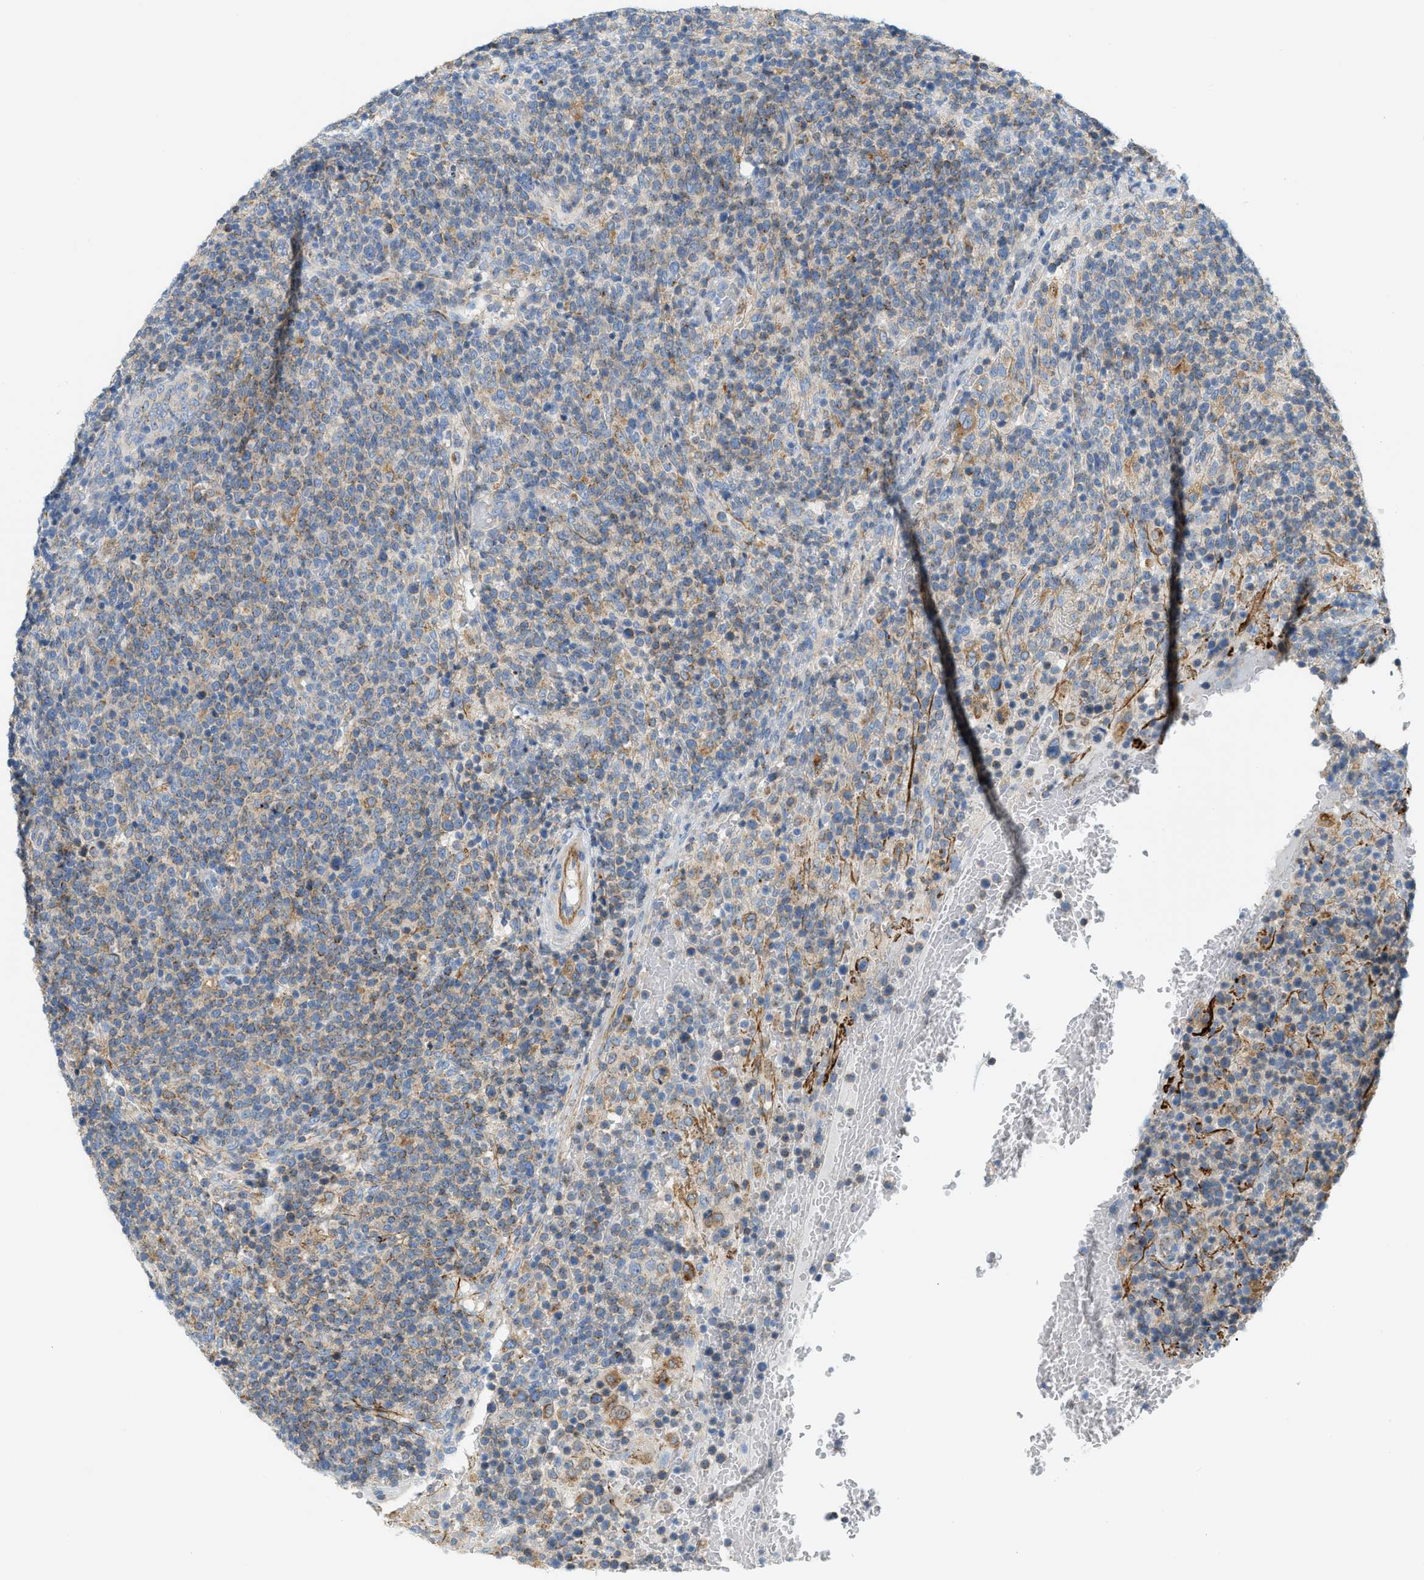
{"staining": {"intensity": "weak", "quantity": ">75%", "location": "cytoplasmic/membranous"}, "tissue": "lymphoma", "cell_type": "Tumor cells", "image_type": "cancer", "snomed": [{"axis": "morphology", "description": "Malignant lymphoma, non-Hodgkin's type, High grade"}, {"axis": "topography", "description": "Lymph node"}], "caption": "Immunohistochemical staining of lymphoma demonstrates weak cytoplasmic/membranous protein staining in approximately >75% of tumor cells.", "gene": "LMBRD1", "patient": {"sex": "male", "age": 61}}